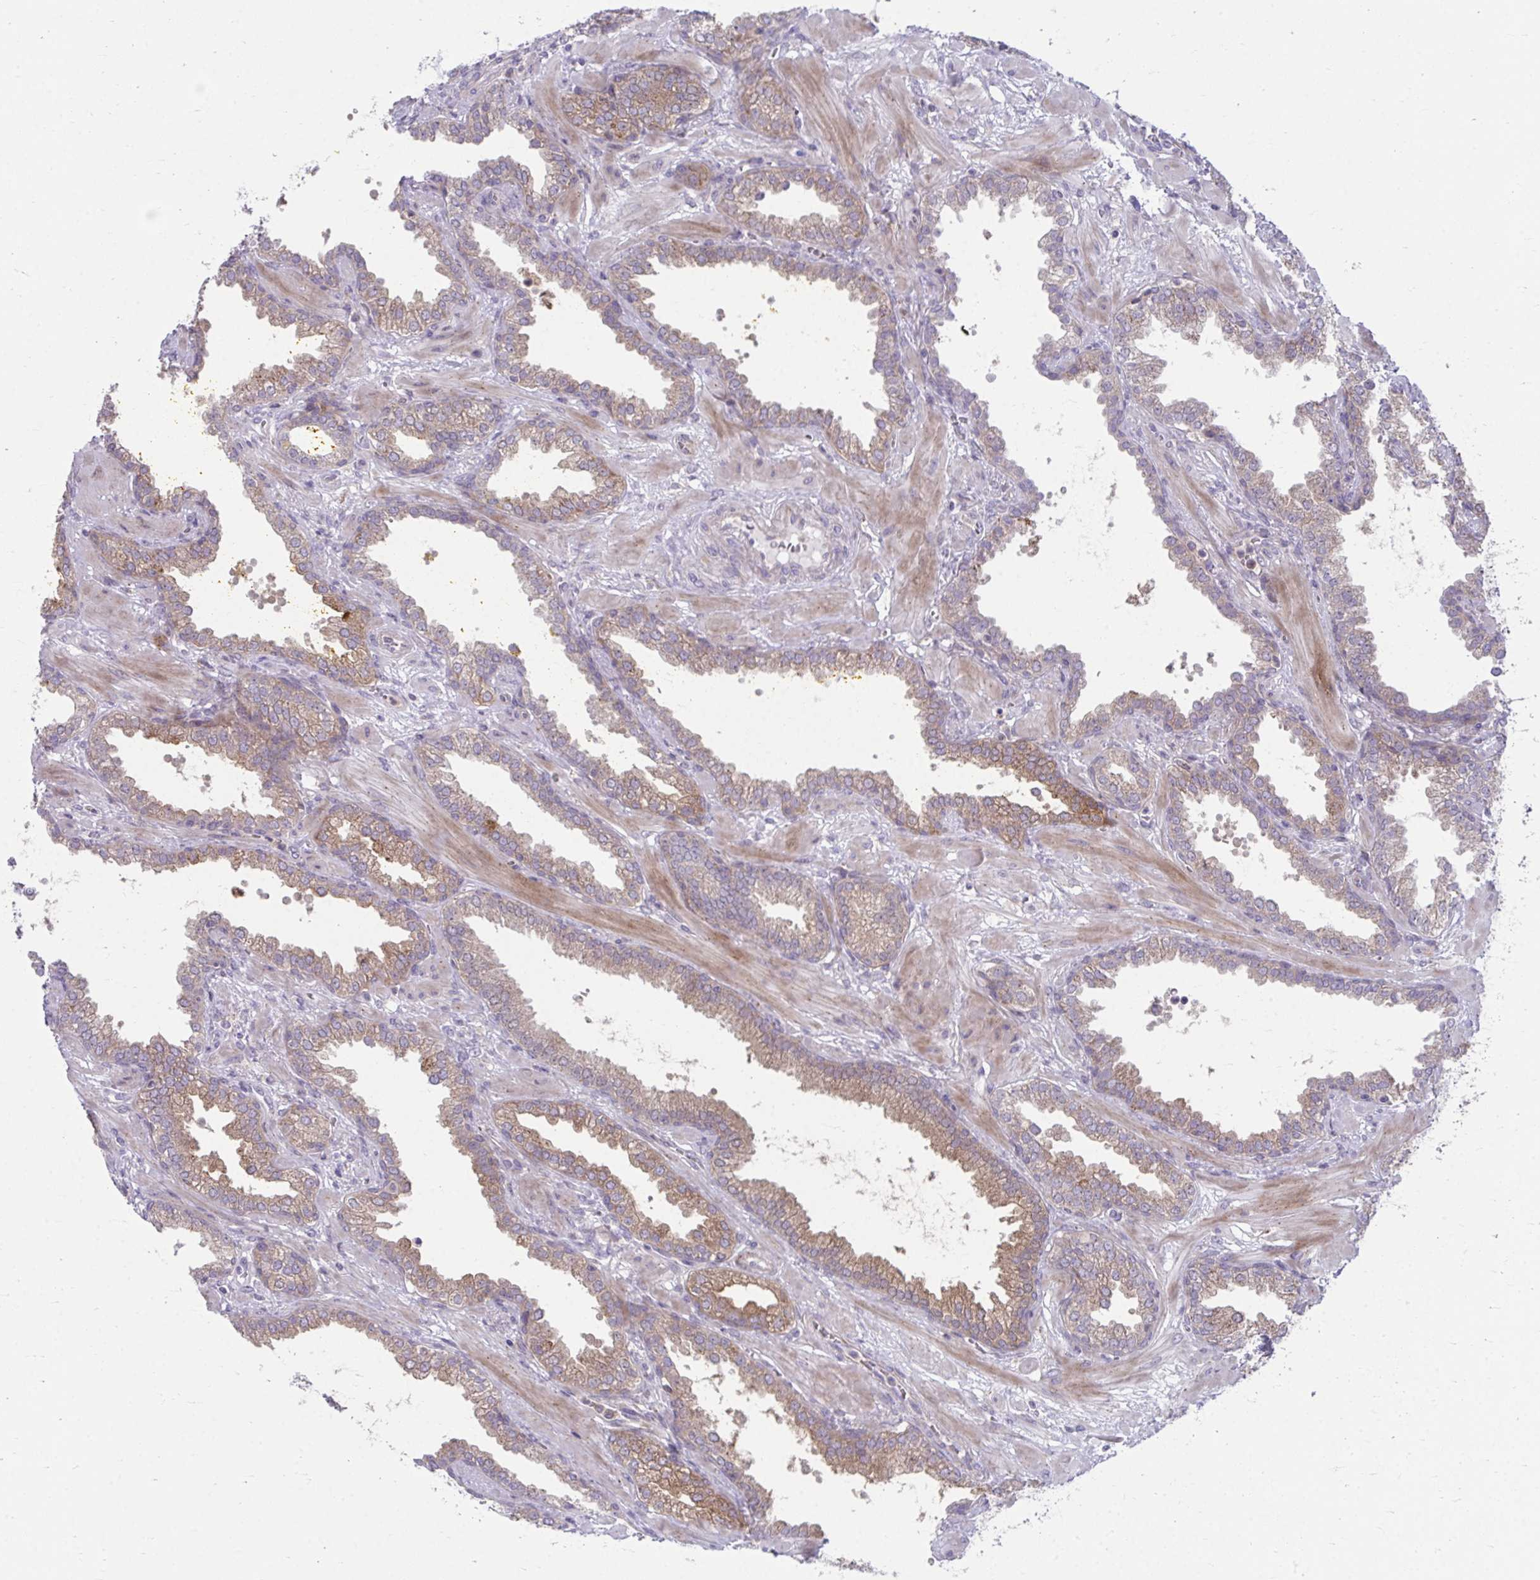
{"staining": {"intensity": "moderate", "quantity": ">75%", "location": "cytoplasmic/membranous"}, "tissue": "prostate cancer", "cell_type": "Tumor cells", "image_type": "cancer", "snomed": [{"axis": "morphology", "description": "Adenocarcinoma, High grade"}, {"axis": "topography", "description": "Prostate"}], "caption": "The immunohistochemical stain labels moderate cytoplasmic/membranous positivity in tumor cells of prostate cancer (high-grade adenocarcinoma) tissue.", "gene": "C16orf54", "patient": {"sex": "male", "age": 60}}